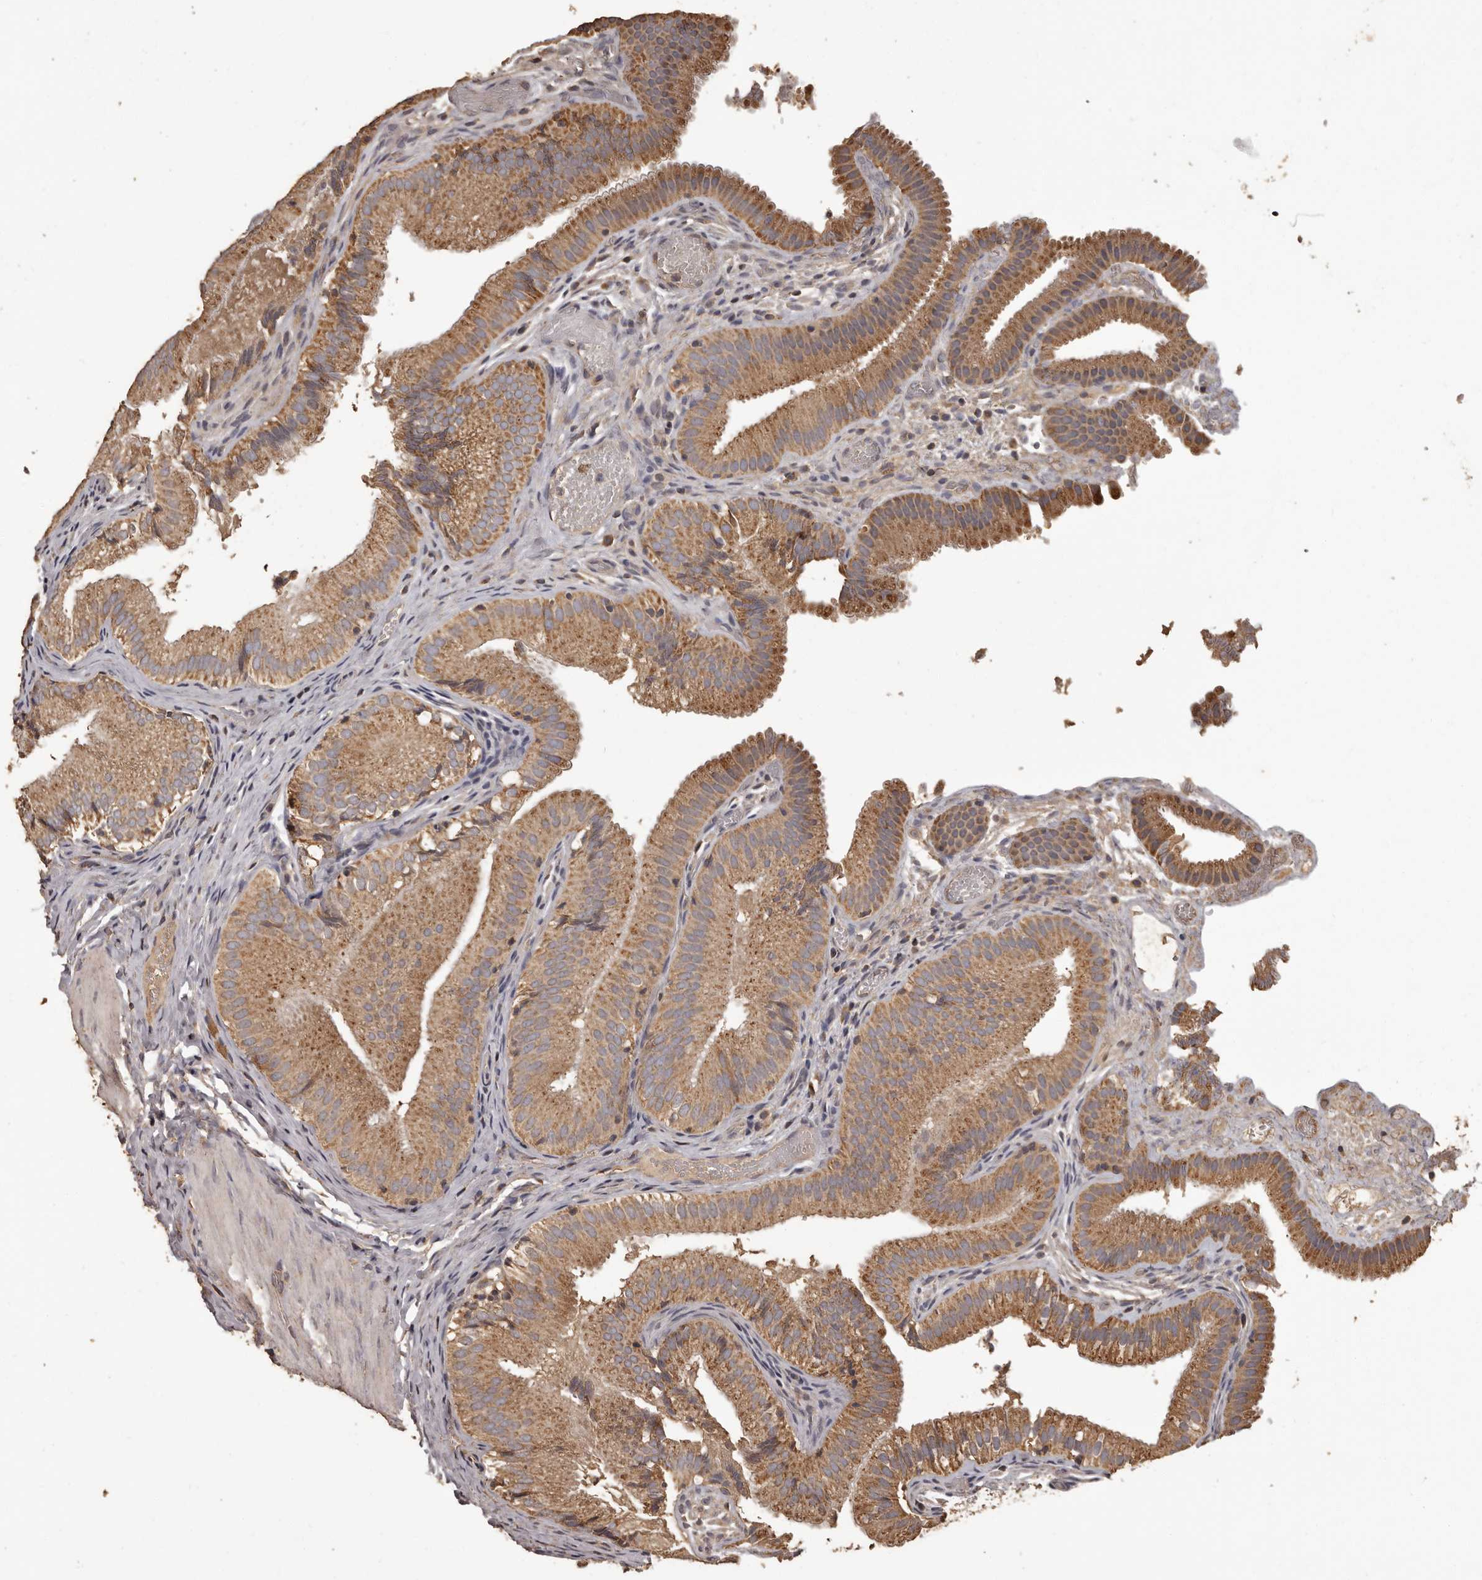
{"staining": {"intensity": "moderate", "quantity": ">75%", "location": "cytoplasmic/membranous"}, "tissue": "gallbladder", "cell_type": "Glandular cells", "image_type": "normal", "snomed": [{"axis": "morphology", "description": "Normal tissue, NOS"}, {"axis": "topography", "description": "Gallbladder"}], "caption": "This photomicrograph demonstrates unremarkable gallbladder stained with immunohistochemistry (IHC) to label a protein in brown. The cytoplasmic/membranous of glandular cells show moderate positivity for the protein. Nuclei are counter-stained blue.", "gene": "MGAT5", "patient": {"sex": "female", "age": 30}}